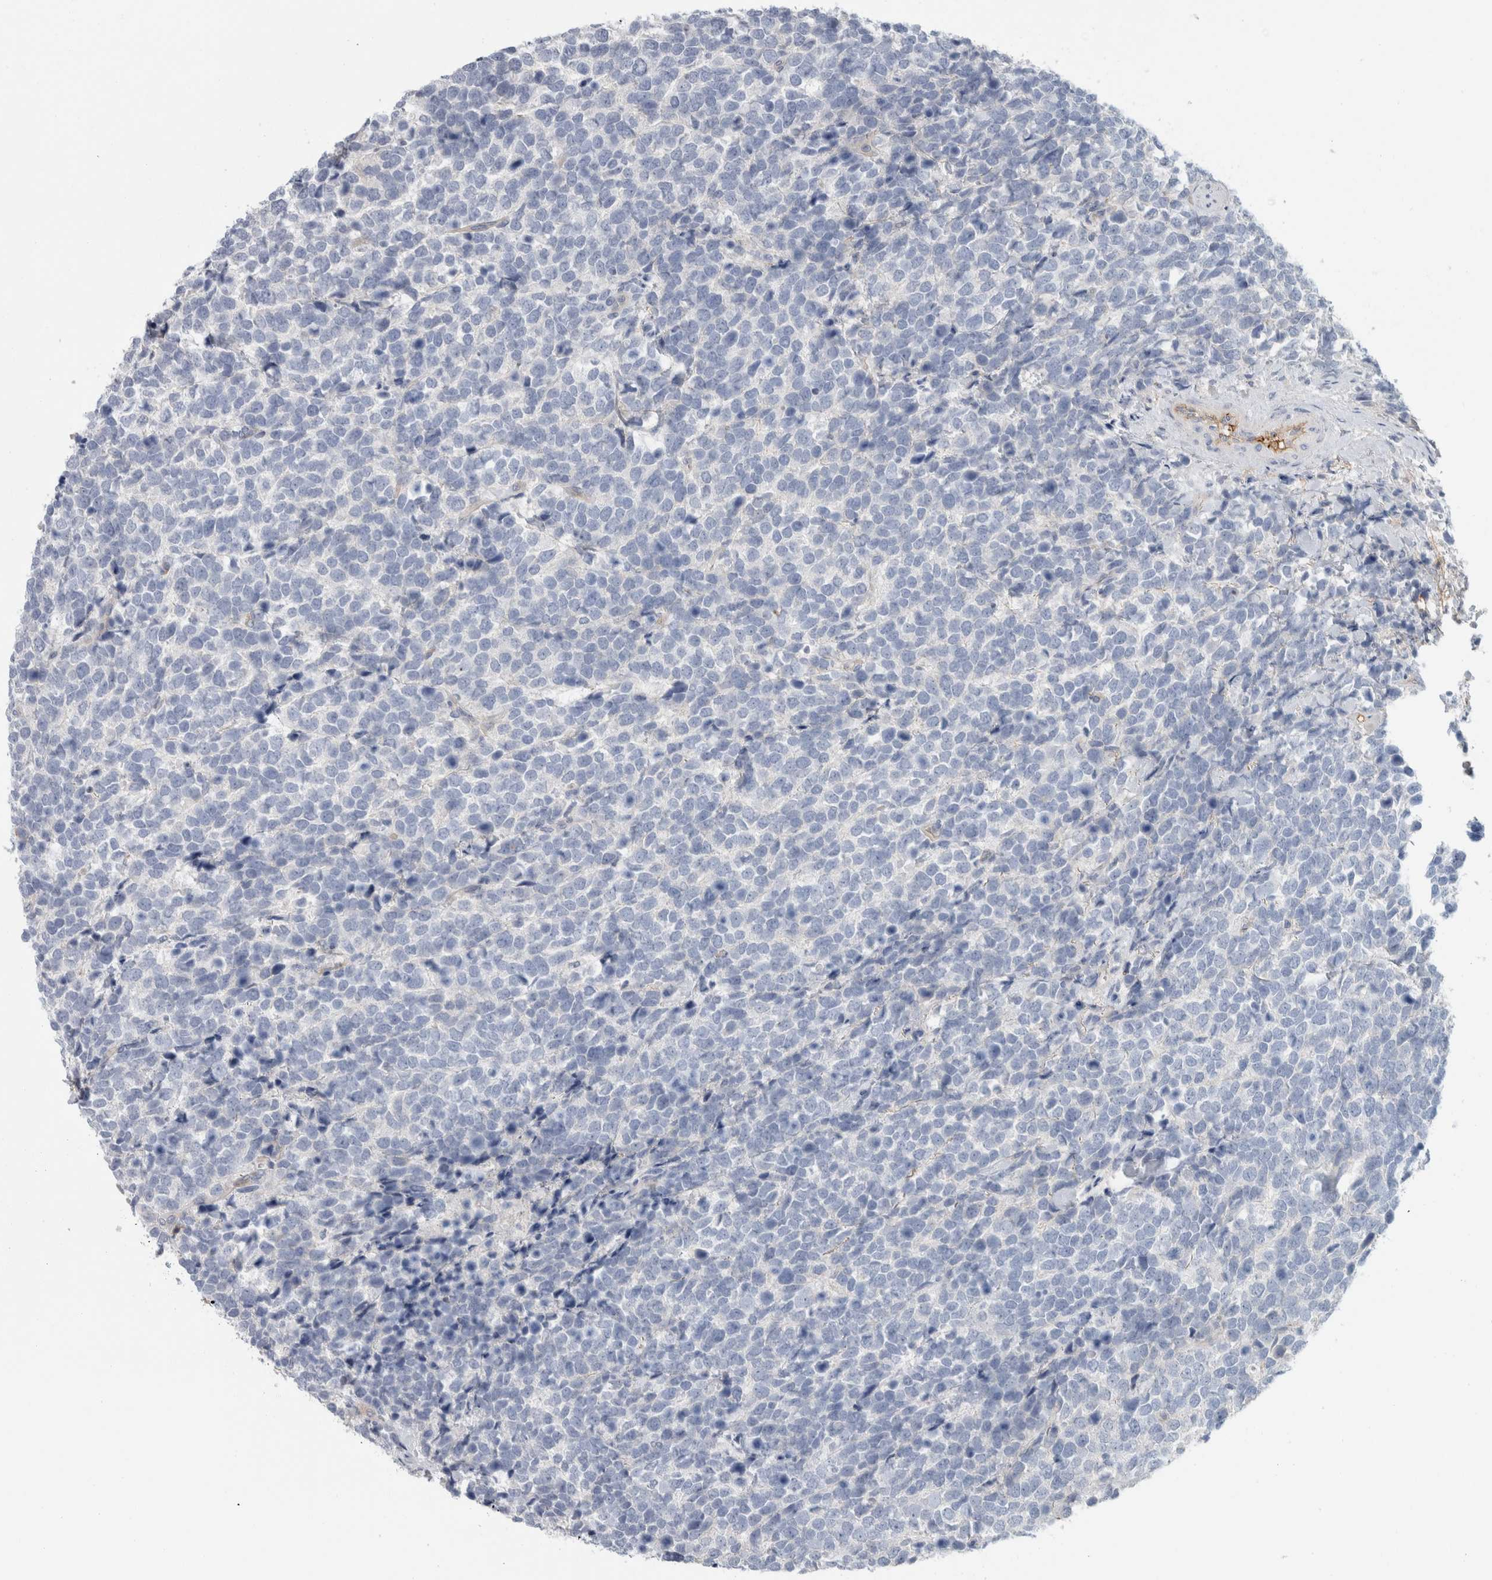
{"staining": {"intensity": "negative", "quantity": "none", "location": "none"}, "tissue": "urothelial cancer", "cell_type": "Tumor cells", "image_type": "cancer", "snomed": [{"axis": "morphology", "description": "Urothelial carcinoma, High grade"}, {"axis": "topography", "description": "Urinary bladder"}], "caption": "Immunohistochemistry of human urothelial cancer reveals no expression in tumor cells.", "gene": "CD55", "patient": {"sex": "female", "age": 82}}